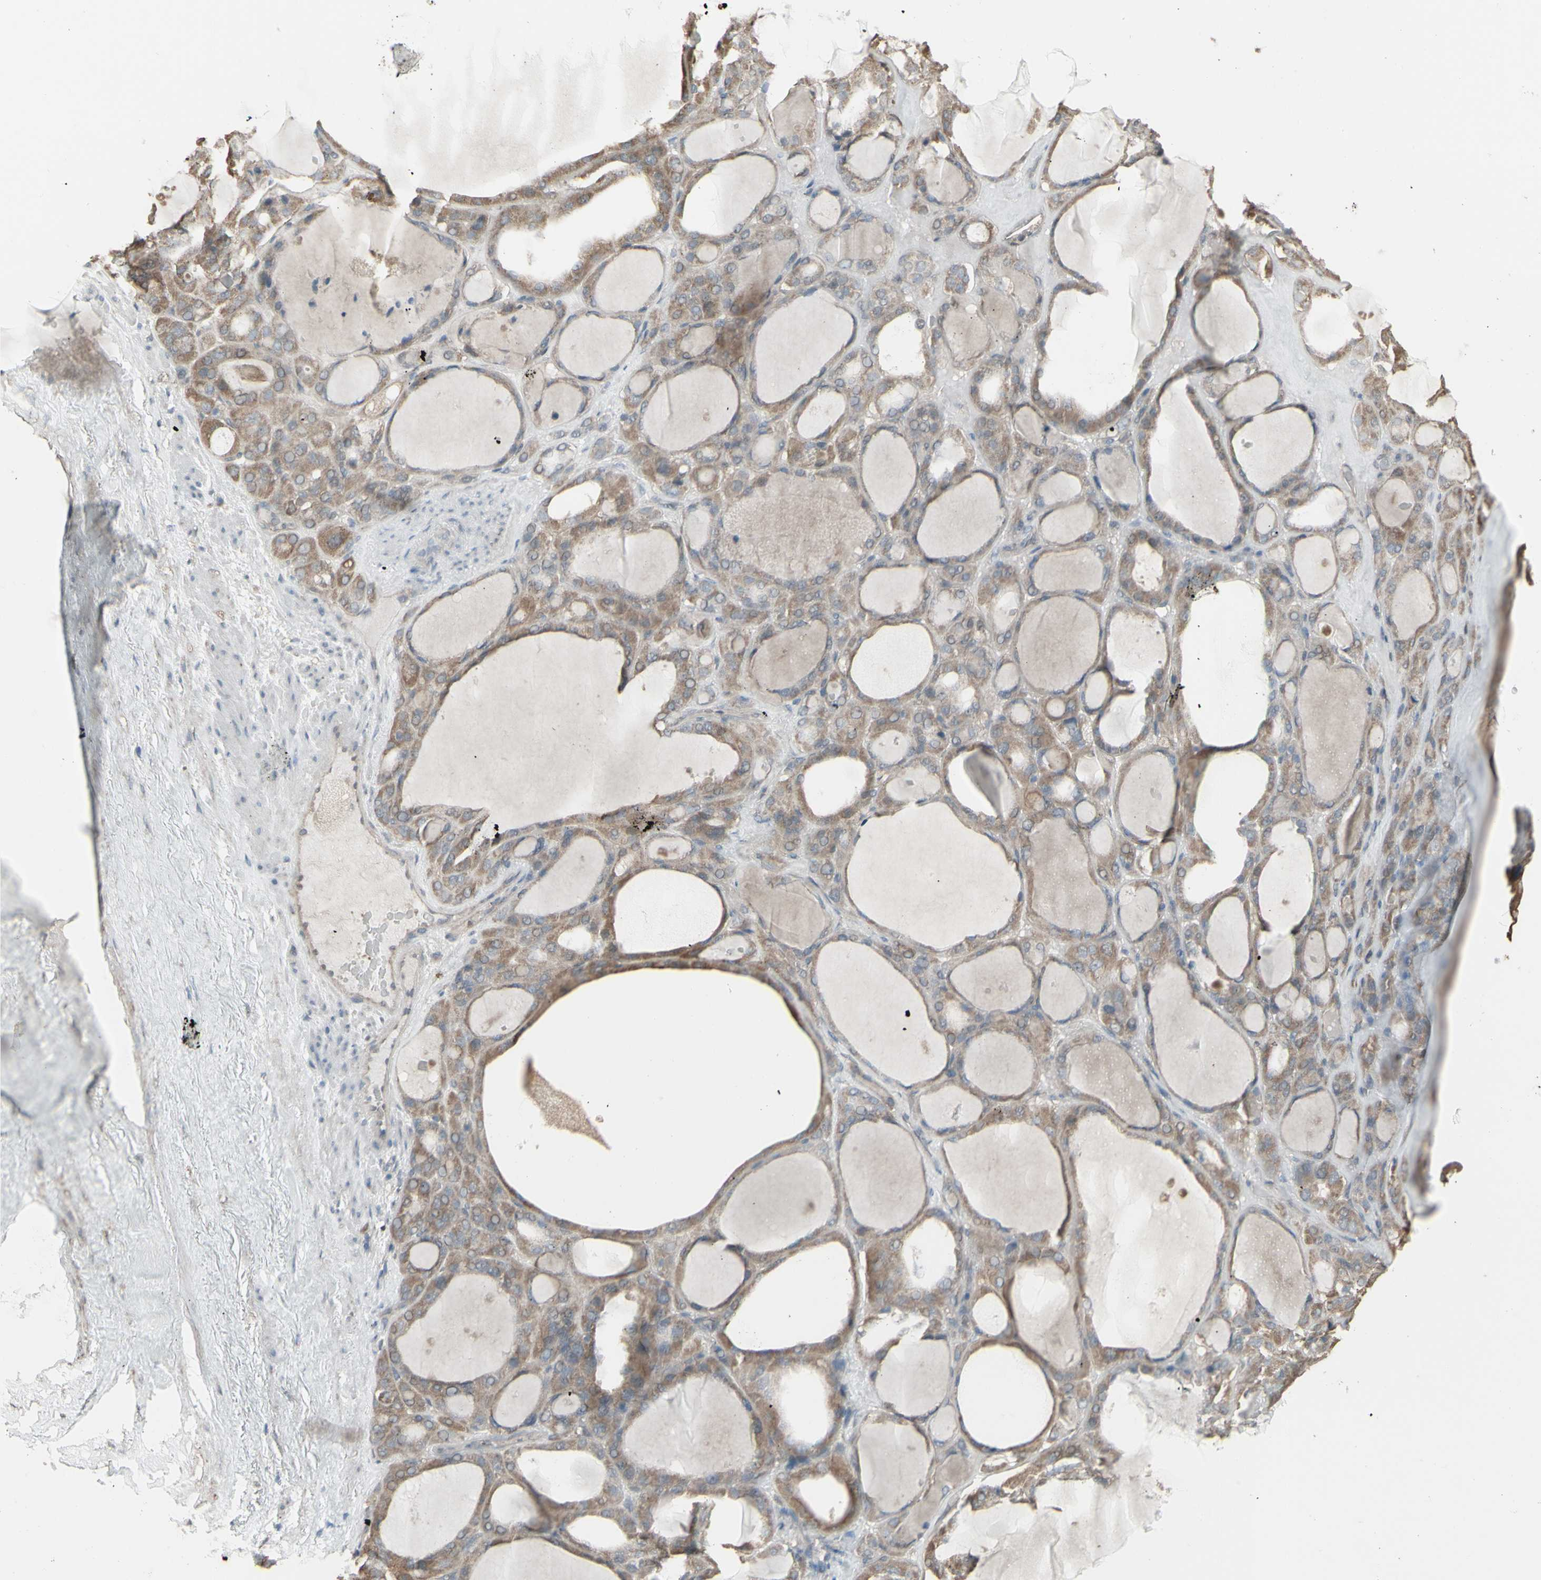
{"staining": {"intensity": "moderate", "quantity": ">75%", "location": "cytoplasmic/membranous"}, "tissue": "thyroid gland", "cell_type": "Glandular cells", "image_type": "normal", "snomed": [{"axis": "morphology", "description": "Normal tissue, NOS"}, {"axis": "morphology", "description": "Carcinoma, NOS"}, {"axis": "topography", "description": "Thyroid gland"}], "caption": "Benign thyroid gland was stained to show a protein in brown. There is medium levels of moderate cytoplasmic/membranous expression in approximately >75% of glandular cells. The staining was performed using DAB, with brown indicating positive protein expression. Nuclei are stained blue with hematoxylin.", "gene": "ENSG00000285526", "patient": {"sex": "female", "age": 86}}